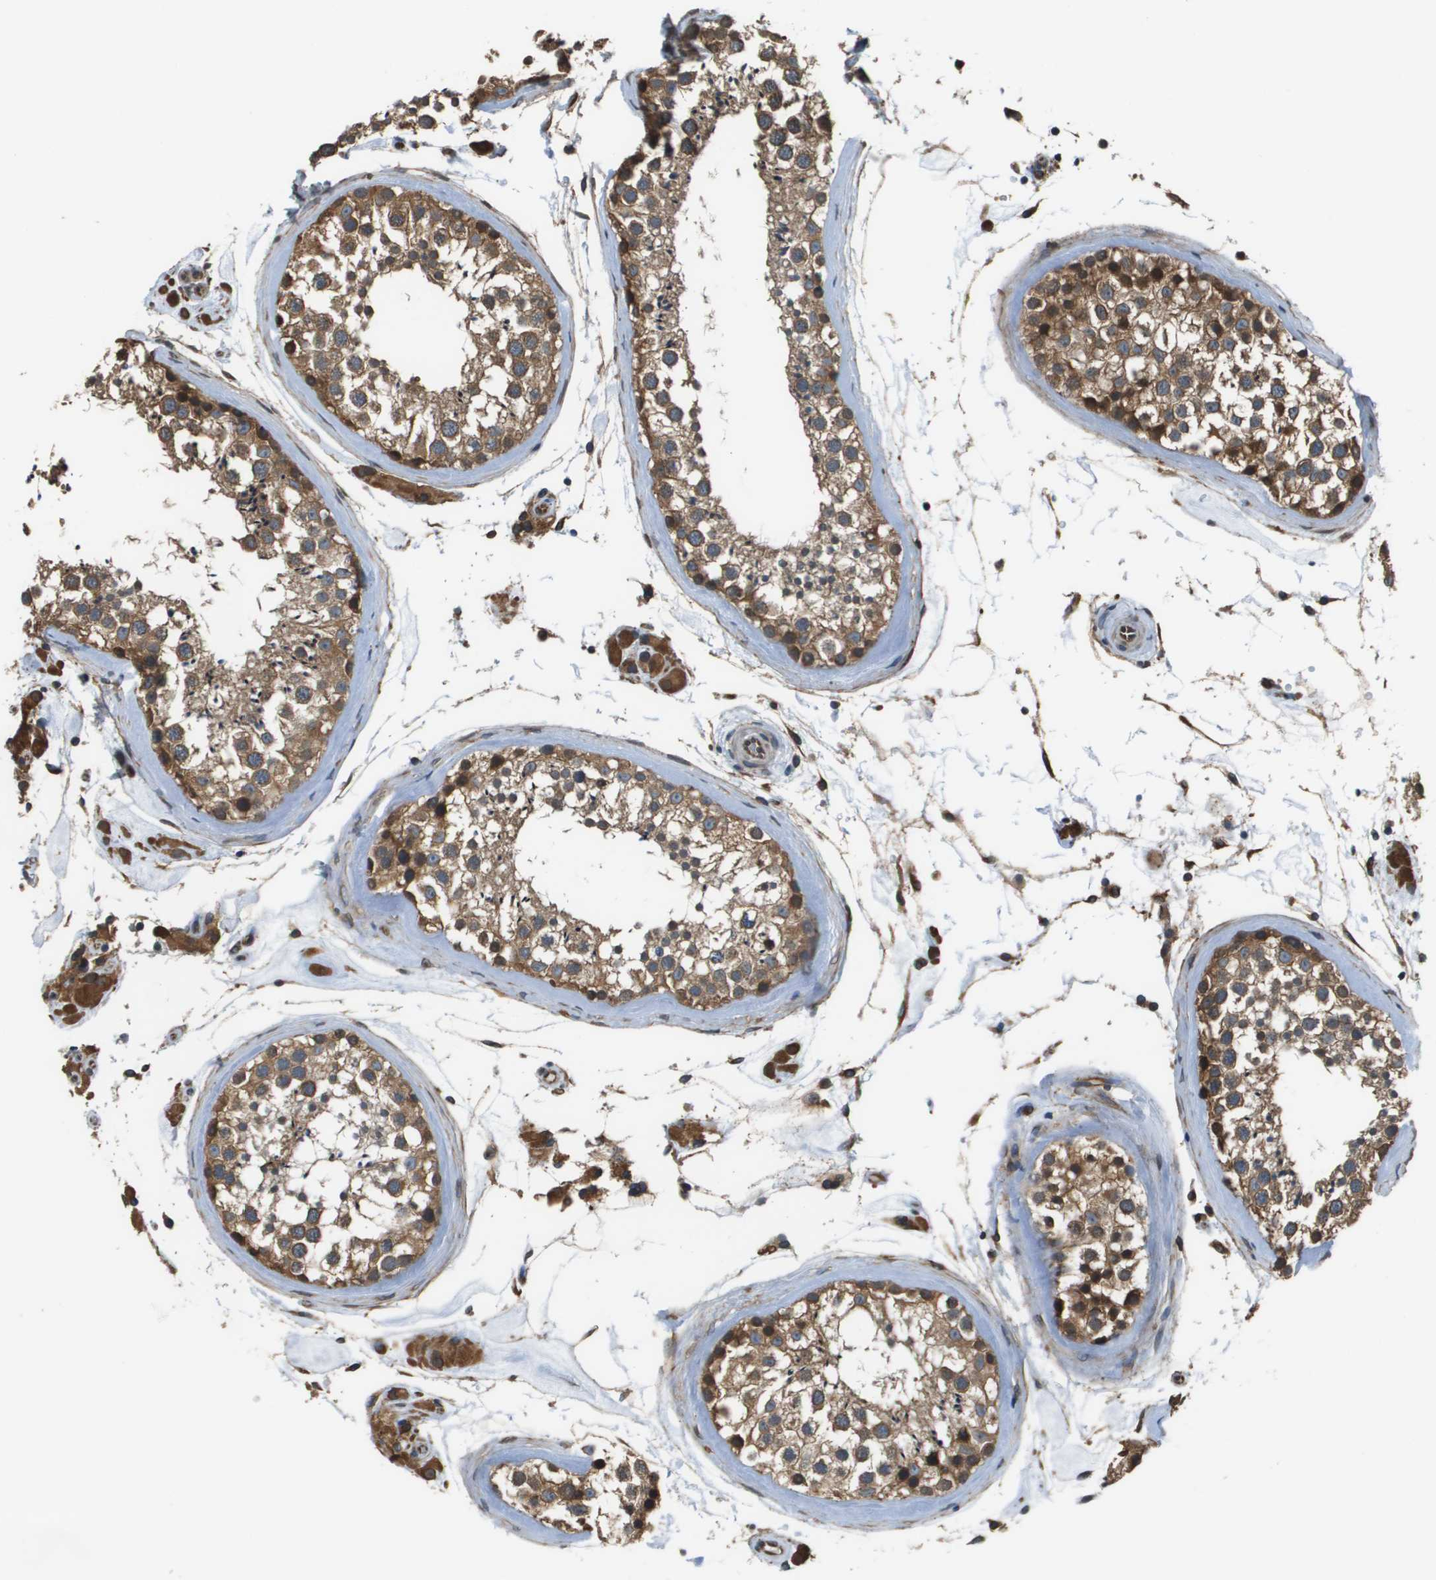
{"staining": {"intensity": "moderate", "quantity": ">75%", "location": "cytoplasmic/membranous"}, "tissue": "testis", "cell_type": "Cells in seminiferous ducts", "image_type": "normal", "snomed": [{"axis": "morphology", "description": "Normal tissue, NOS"}, {"axis": "topography", "description": "Testis"}], "caption": "Immunohistochemistry of benign human testis reveals medium levels of moderate cytoplasmic/membranous expression in about >75% of cells in seminiferous ducts. Immunohistochemistry stains the protein of interest in brown and the nuclei are stained blue.", "gene": "SEC62", "patient": {"sex": "male", "age": 46}}